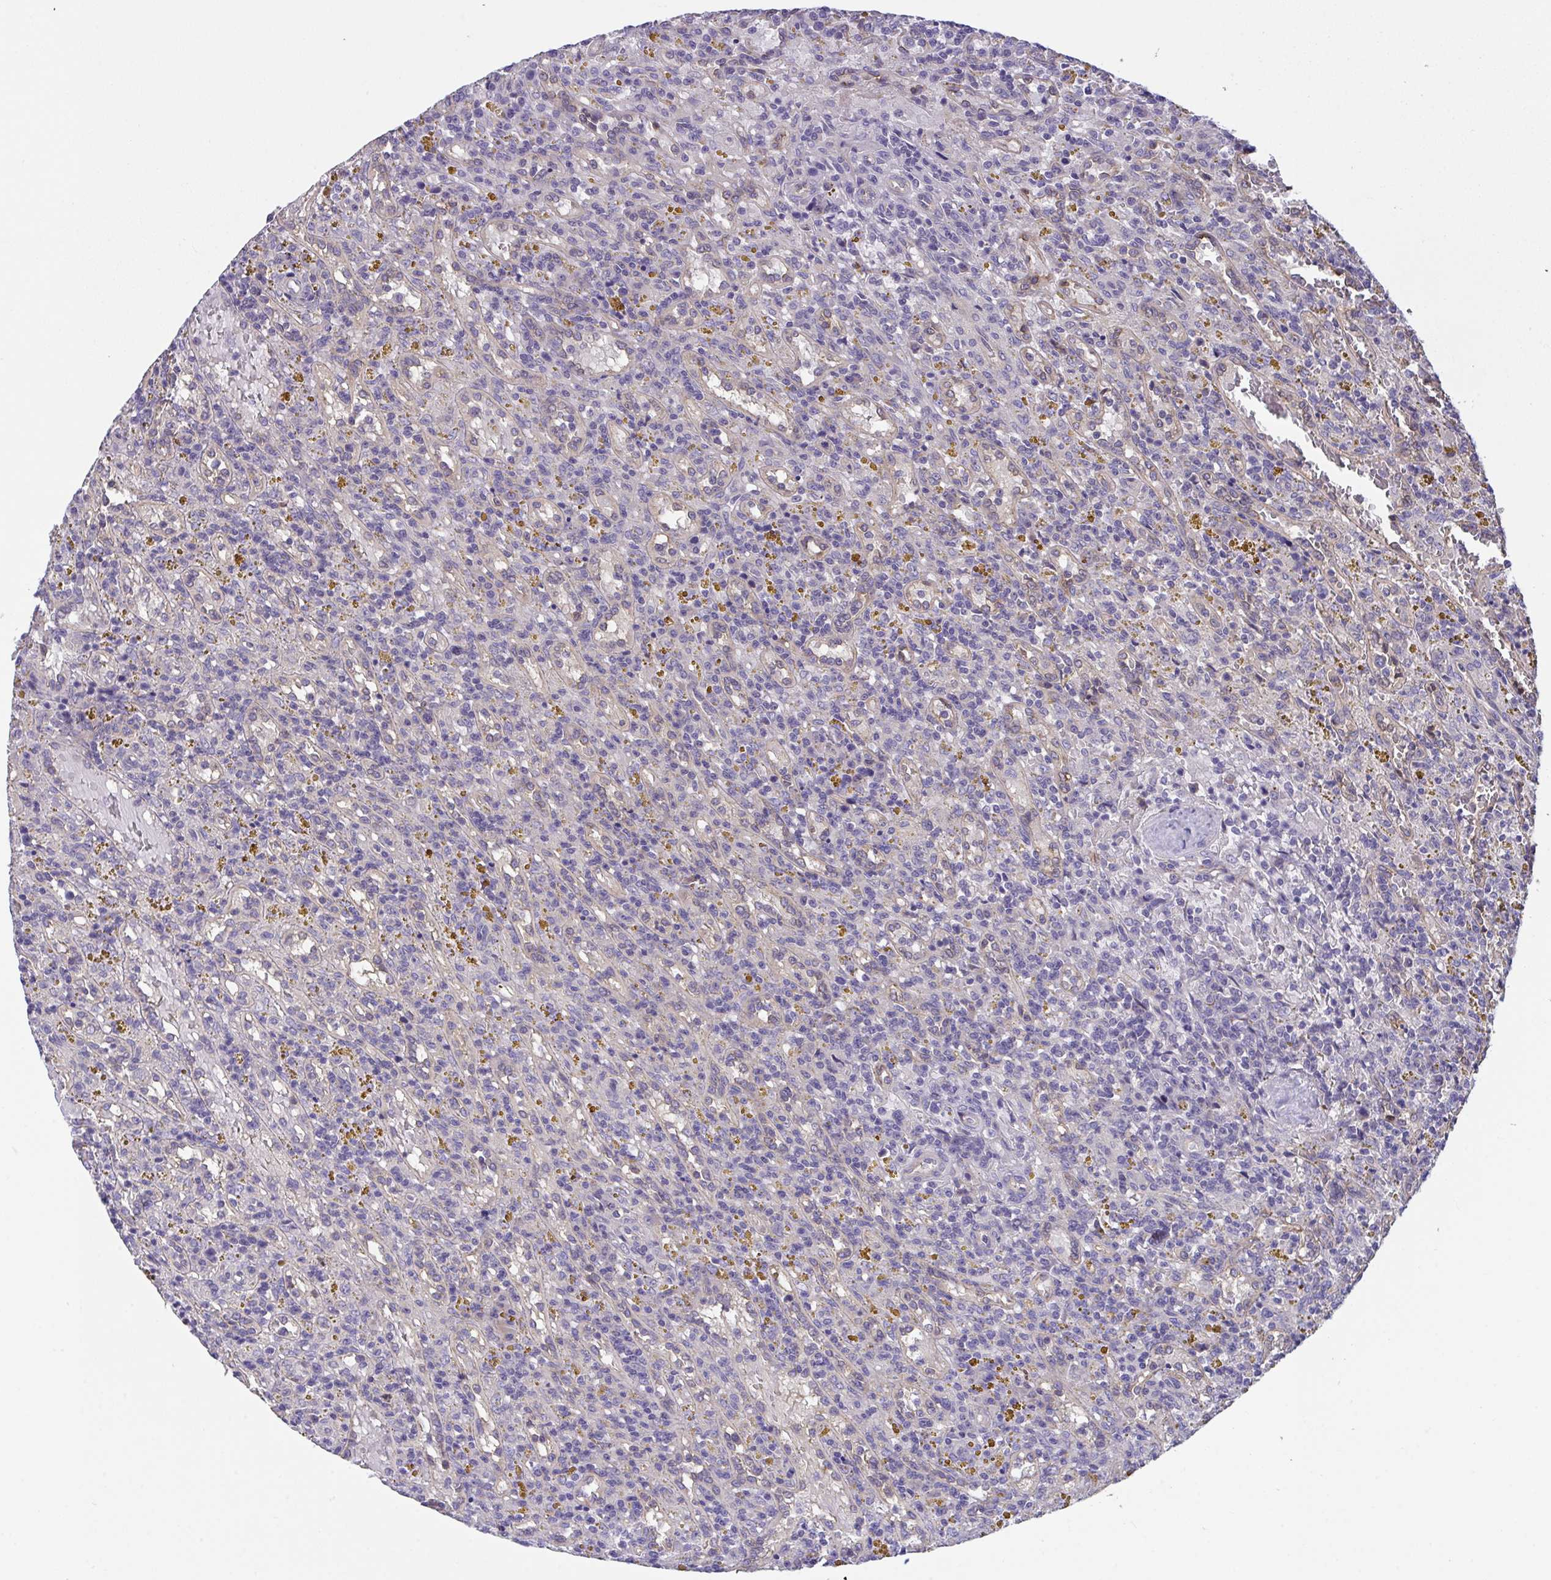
{"staining": {"intensity": "negative", "quantity": "none", "location": "none"}, "tissue": "lymphoma", "cell_type": "Tumor cells", "image_type": "cancer", "snomed": [{"axis": "morphology", "description": "Malignant lymphoma, non-Hodgkin's type, Low grade"}, {"axis": "topography", "description": "Spleen"}], "caption": "Tumor cells are negative for protein expression in human lymphoma.", "gene": "RHOXF1", "patient": {"sex": "female", "age": 65}}